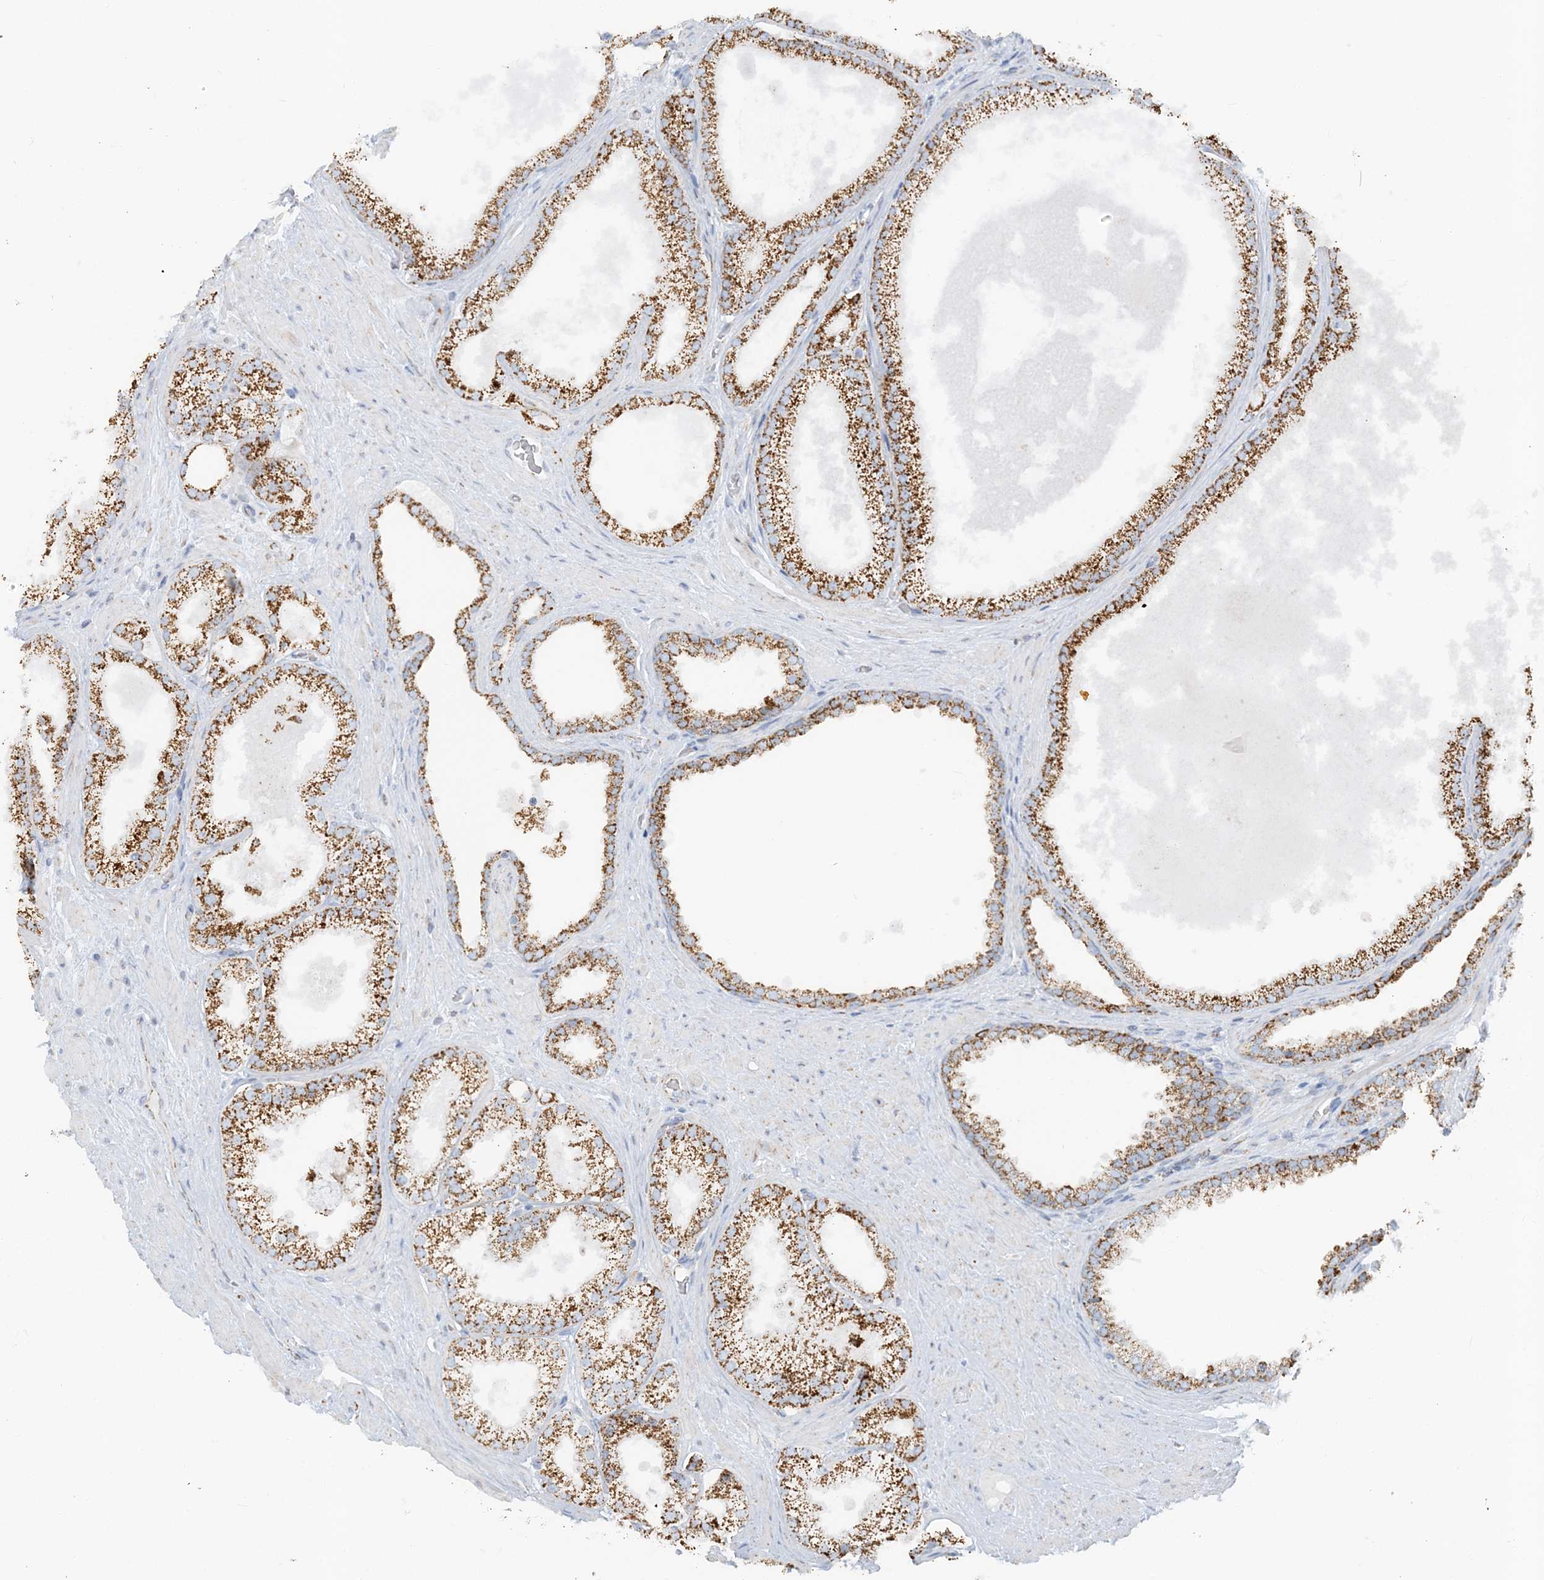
{"staining": {"intensity": "moderate", "quantity": ">75%", "location": "cytoplasmic/membranous"}, "tissue": "prostate cancer", "cell_type": "Tumor cells", "image_type": "cancer", "snomed": [{"axis": "morphology", "description": "Adenocarcinoma, Low grade"}, {"axis": "topography", "description": "Prostate"}], "caption": "Low-grade adenocarcinoma (prostate) stained with a protein marker reveals moderate staining in tumor cells.", "gene": "PCCB", "patient": {"sex": "male", "age": 62}}